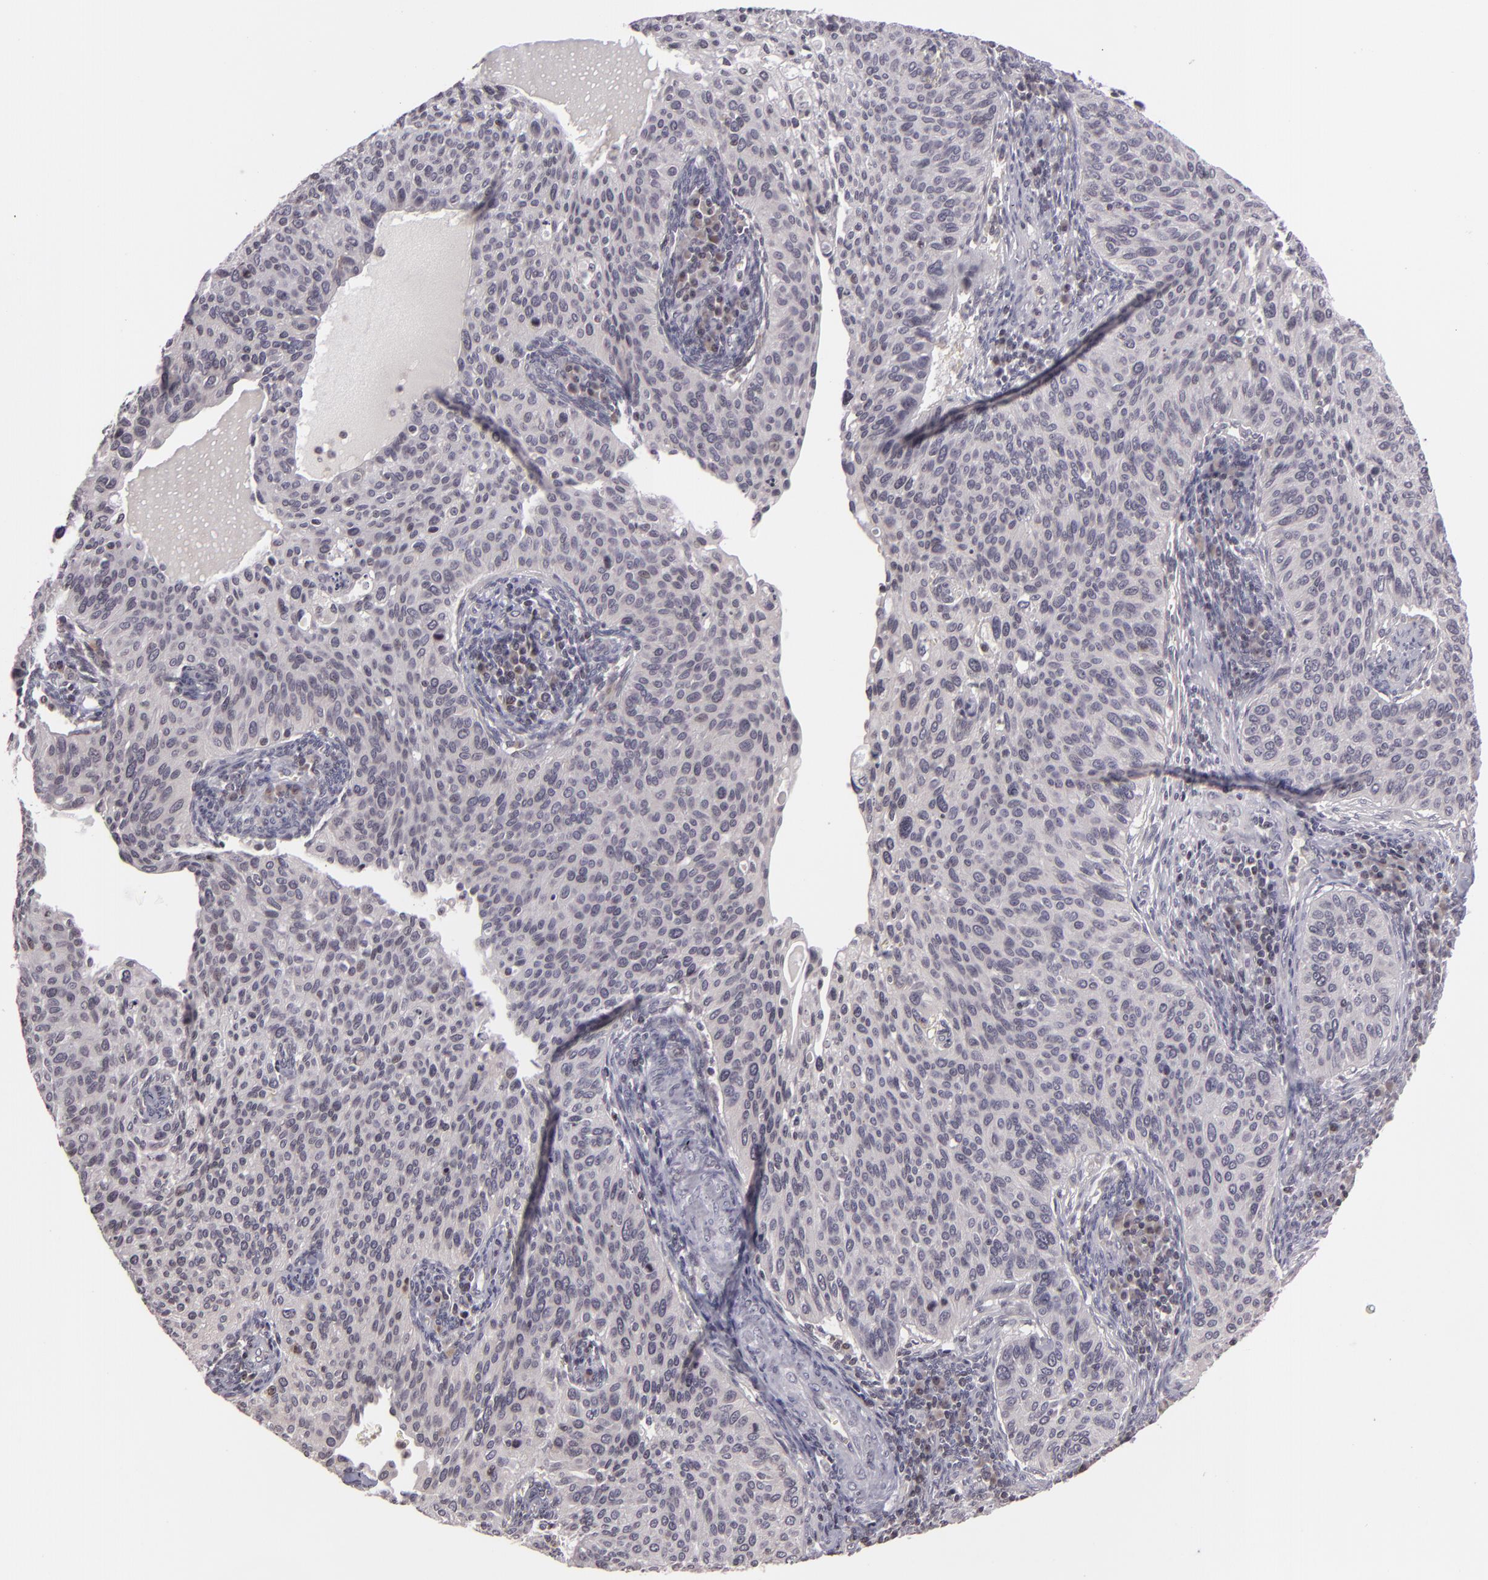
{"staining": {"intensity": "negative", "quantity": "none", "location": "none"}, "tissue": "cervical cancer", "cell_type": "Tumor cells", "image_type": "cancer", "snomed": [{"axis": "morphology", "description": "Adenocarcinoma, NOS"}, {"axis": "topography", "description": "Cervix"}], "caption": "This is an IHC image of human cervical cancer. There is no staining in tumor cells.", "gene": "AKAP6", "patient": {"sex": "female", "age": 29}}